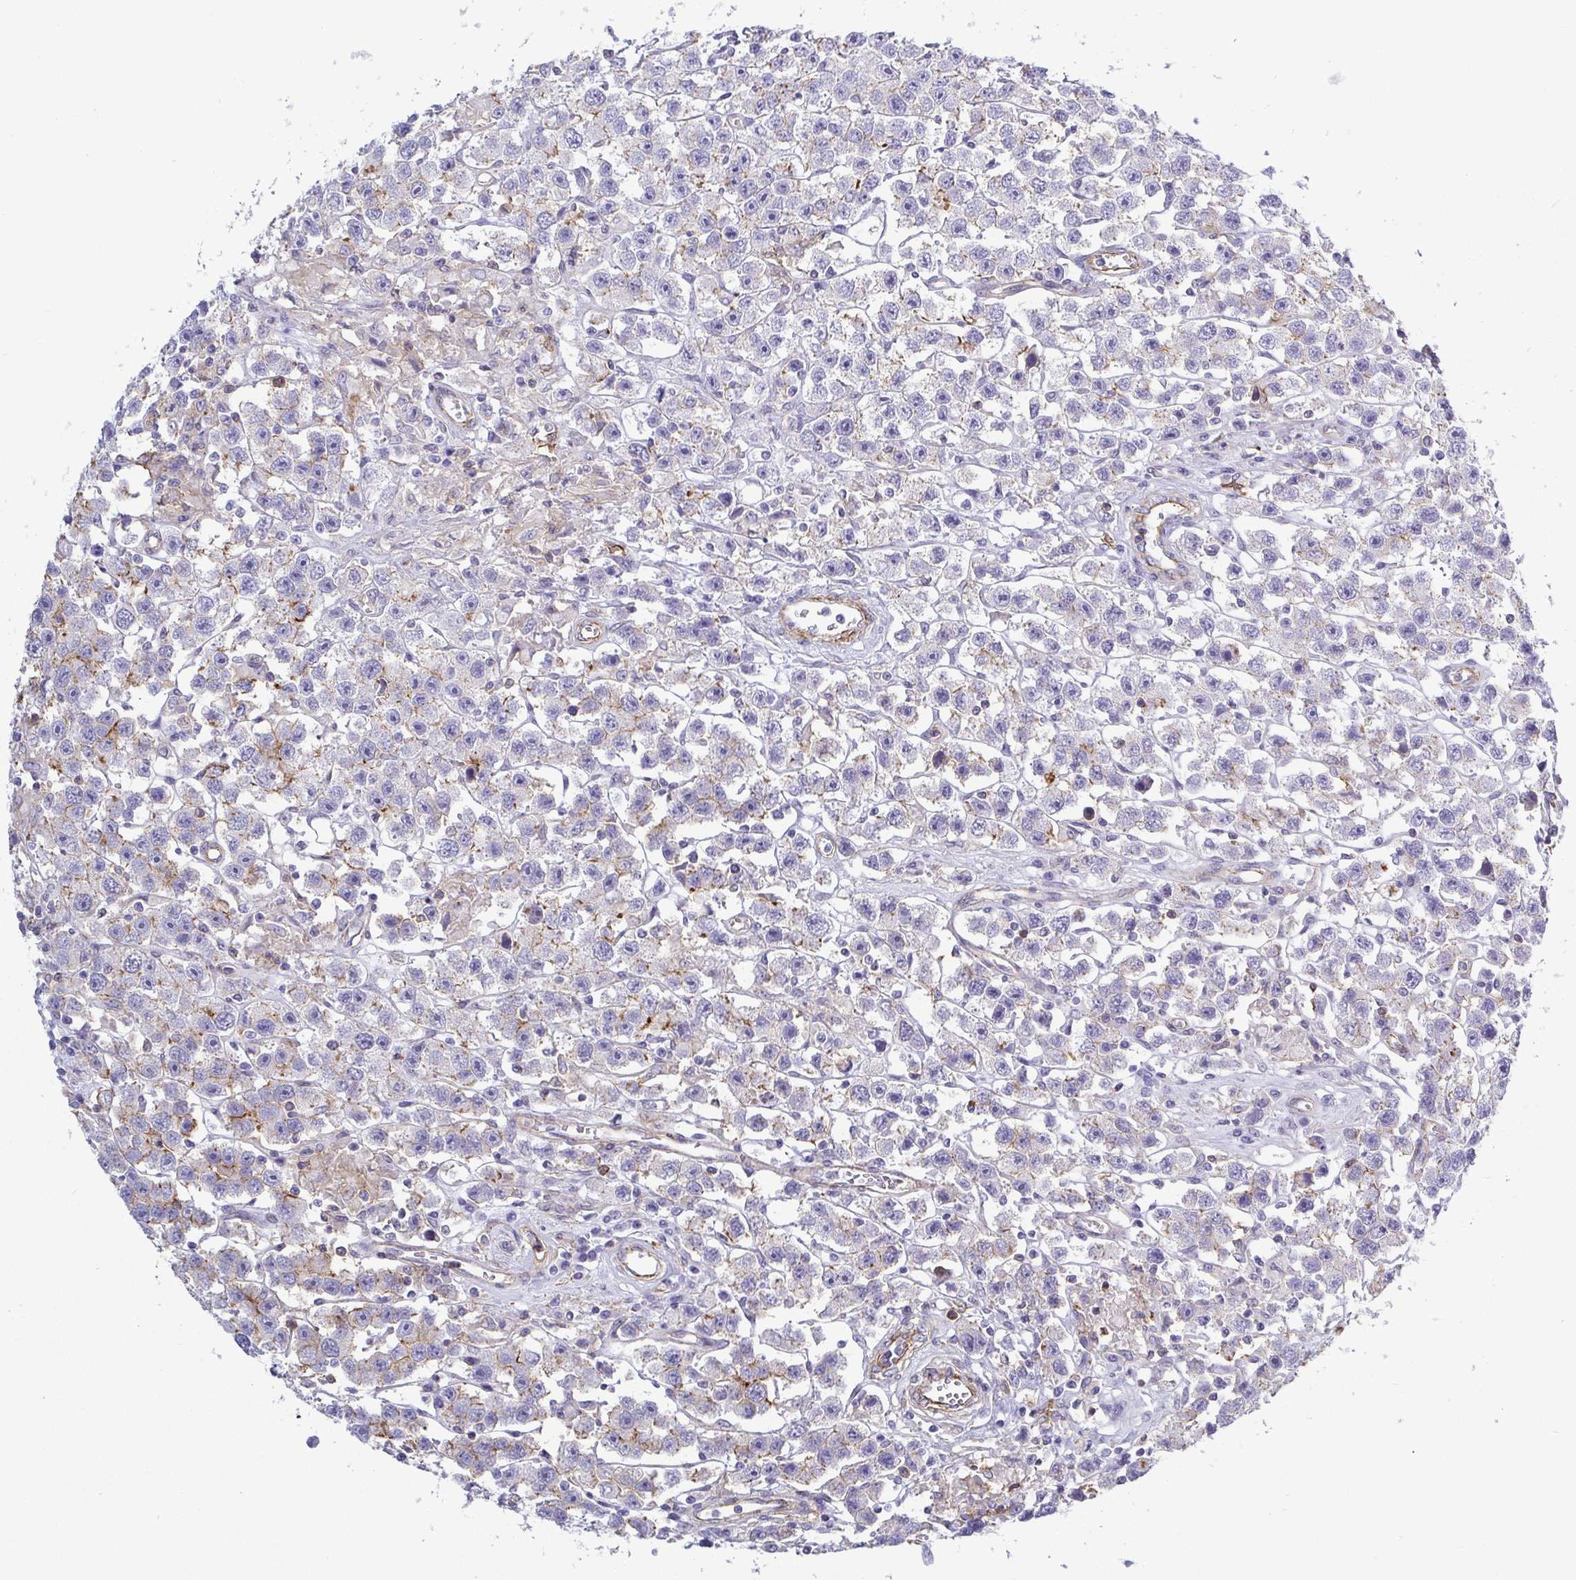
{"staining": {"intensity": "weak", "quantity": "<25%", "location": "cytoplasmic/membranous"}, "tissue": "testis cancer", "cell_type": "Tumor cells", "image_type": "cancer", "snomed": [{"axis": "morphology", "description": "Seminoma, NOS"}, {"axis": "topography", "description": "Testis"}], "caption": "Human testis cancer (seminoma) stained for a protein using IHC demonstrates no staining in tumor cells.", "gene": "LIMA1", "patient": {"sex": "male", "age": 45}}